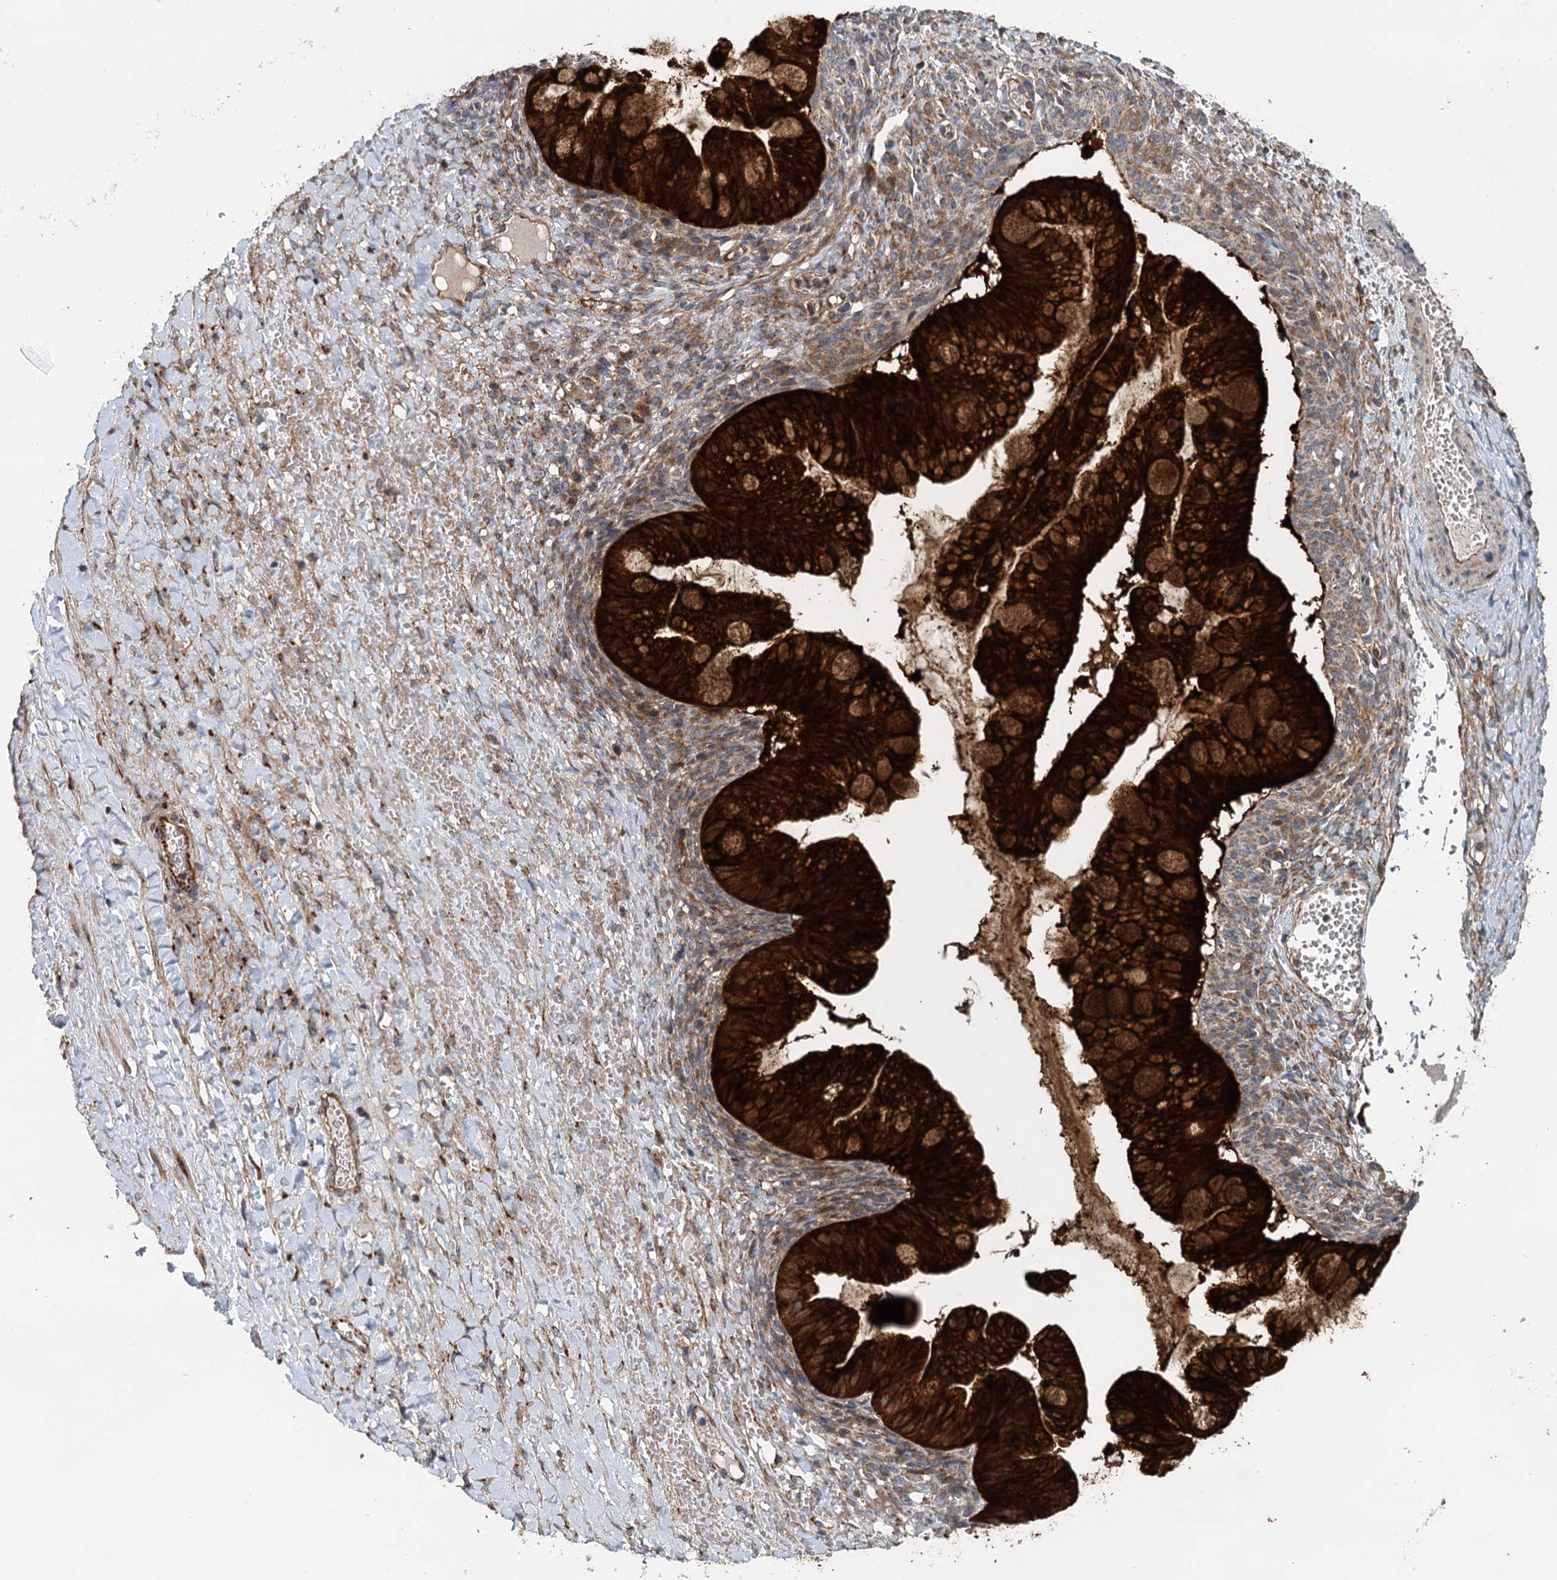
{"staining": {"intensity": "strong", "quantity": ">75%", "location": "cytoplasmic/membranous"}, "tissue": "ovarian cancer", "cell_type": "Tumor cells", "image_type": "cancer", "snomed": [{"axis": "morphology", "description": "Cystadenocarcinoma, mucinous, NOS"}, {"axis": "topography", "description": "Ovary"}], "caption": "DAB immunohistochemical staining of human mucinous cystadenocarcinoma (ovarian) demonstrates strong cytoplasmic/membranous protein positivity in approximately >75% of tumor cells.", "gene": "LRRK2", "patient": {"sex": "female", "age": 73}}